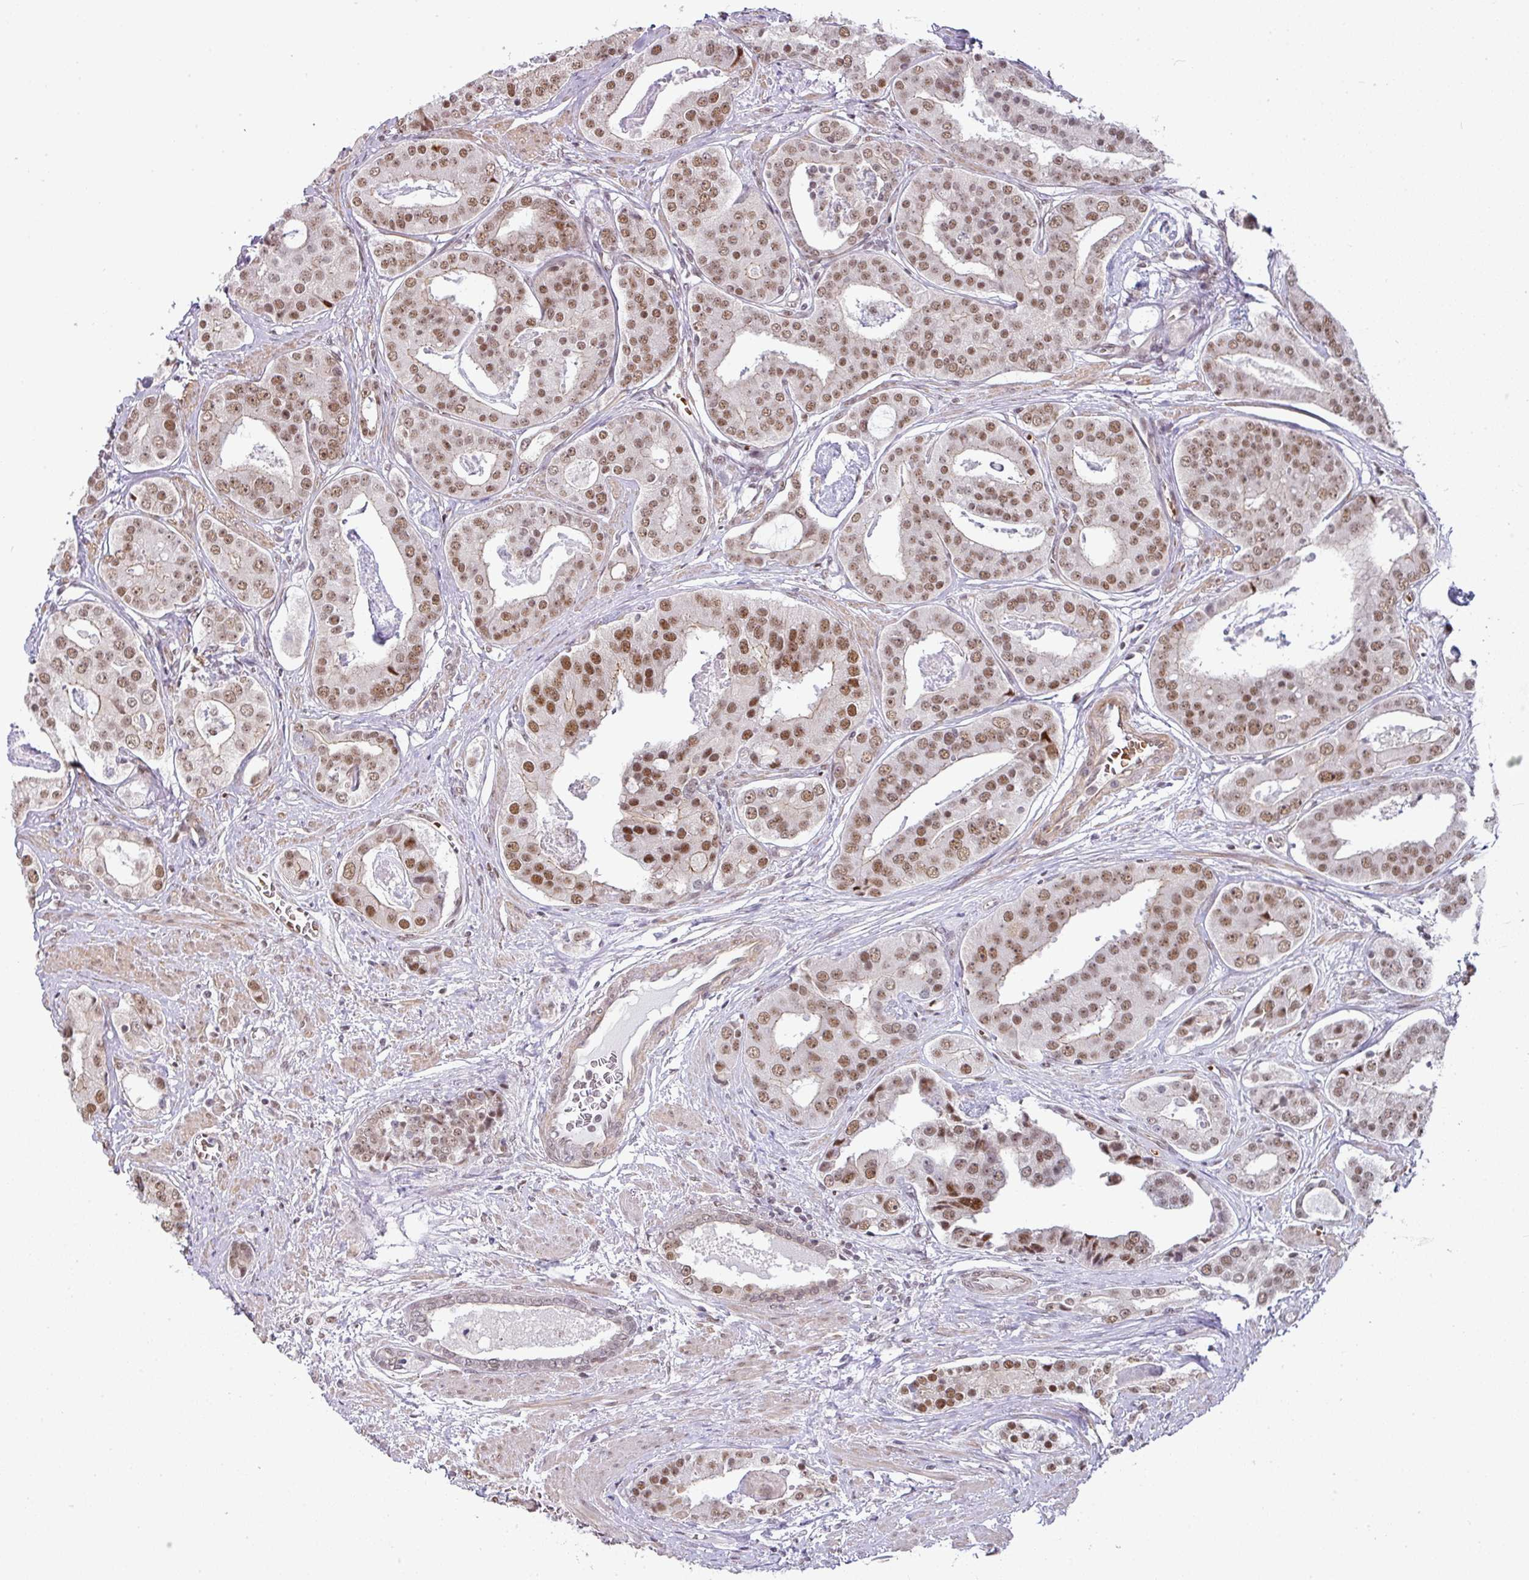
{"staining": {"intensity": "moderate", "quantity": ">75%", "location": "cytoplasmic/membranous,nuclear"}, "tissue": "prostate cancer", "cell_type": "Tumor cells", "image_type": "cancer", "snomed": [{"axis": "morphology", "description": "Adenocarcinoma, High grade"}, {"axis": "topography", "description": "Prostate"}], "caption": "DAB (3,3'-diaminobenzidine) immunohistochemical staining of prostate cancer (adenocarcinoma (high-grade)) shows moderate cytoplasmic/membranous and nuclear protein staining in approximately >75% of tumor cells. The staining was performed using DAB (3,3'-diaminobenzidine) to visualize the protein expression in brown, while the nuclei were stained in blue with hematoxylin (Magnification: 20x).", "gene": "NCOA5", "patient": {"sex": "male", "age": 71}}